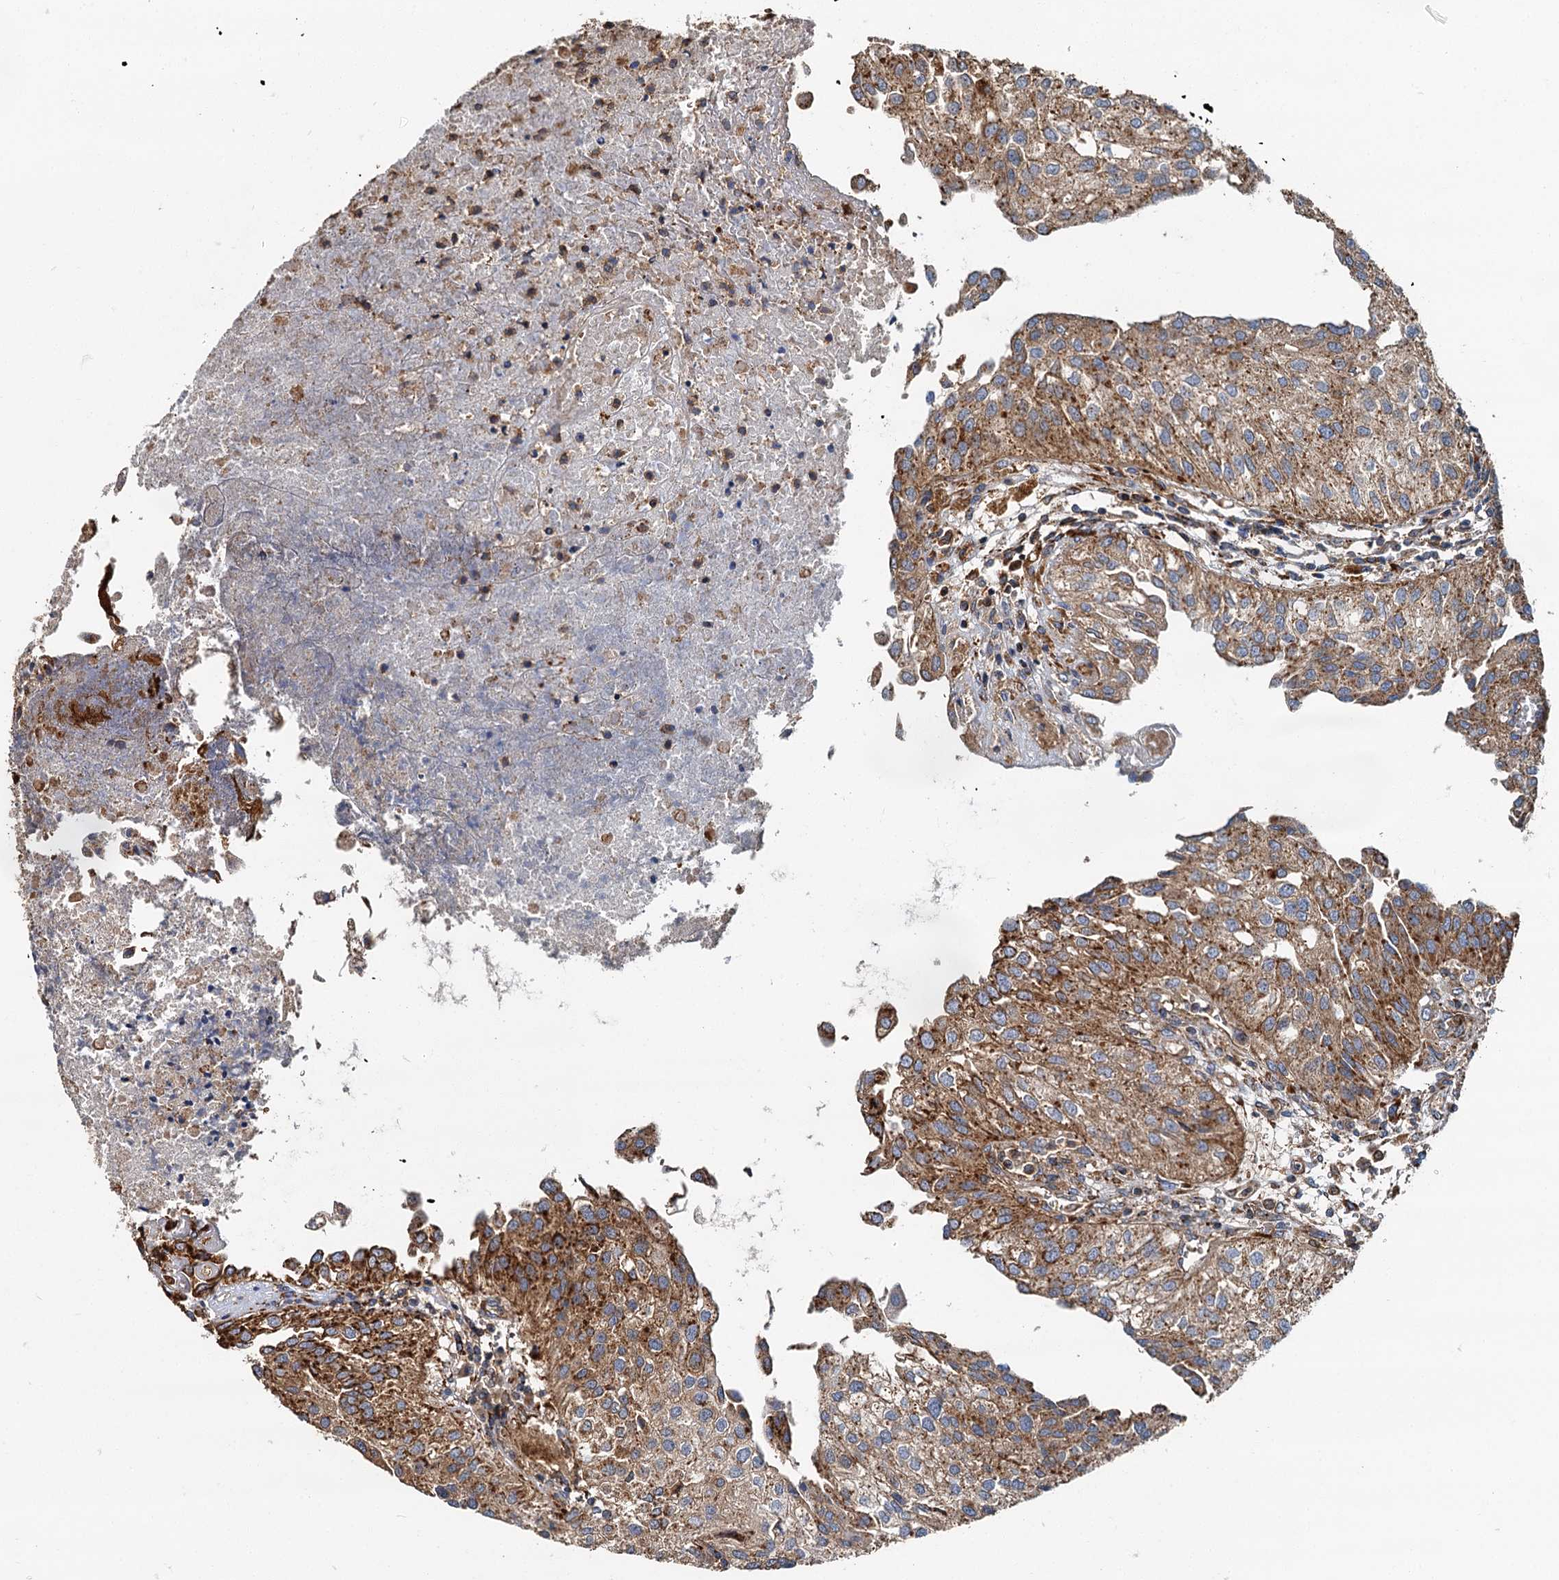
{"staining": {"intensity": "moderate", "quantity": ">75%", "location": "cytoplasmic/membranous"}, "tissue": "urothelial cancer", "cell_type": "Tumor cells", "image_type": "cancer", "snomed": [{"axis": "morphology", "description": "Urothelial carcinoma, Low grade"}, {"axis": "topography", "description": "Urinary bladder"}], "caption": "This histopathology image exhibits immunohistochemistry staining of human urothelial carcinoma (low-grade), with medium moderate cytoplasmic/membranous positivity in approximately >75% of tumor cells.", "gene": "WDR73", "patient": {"sex": "female", "age": 89}}